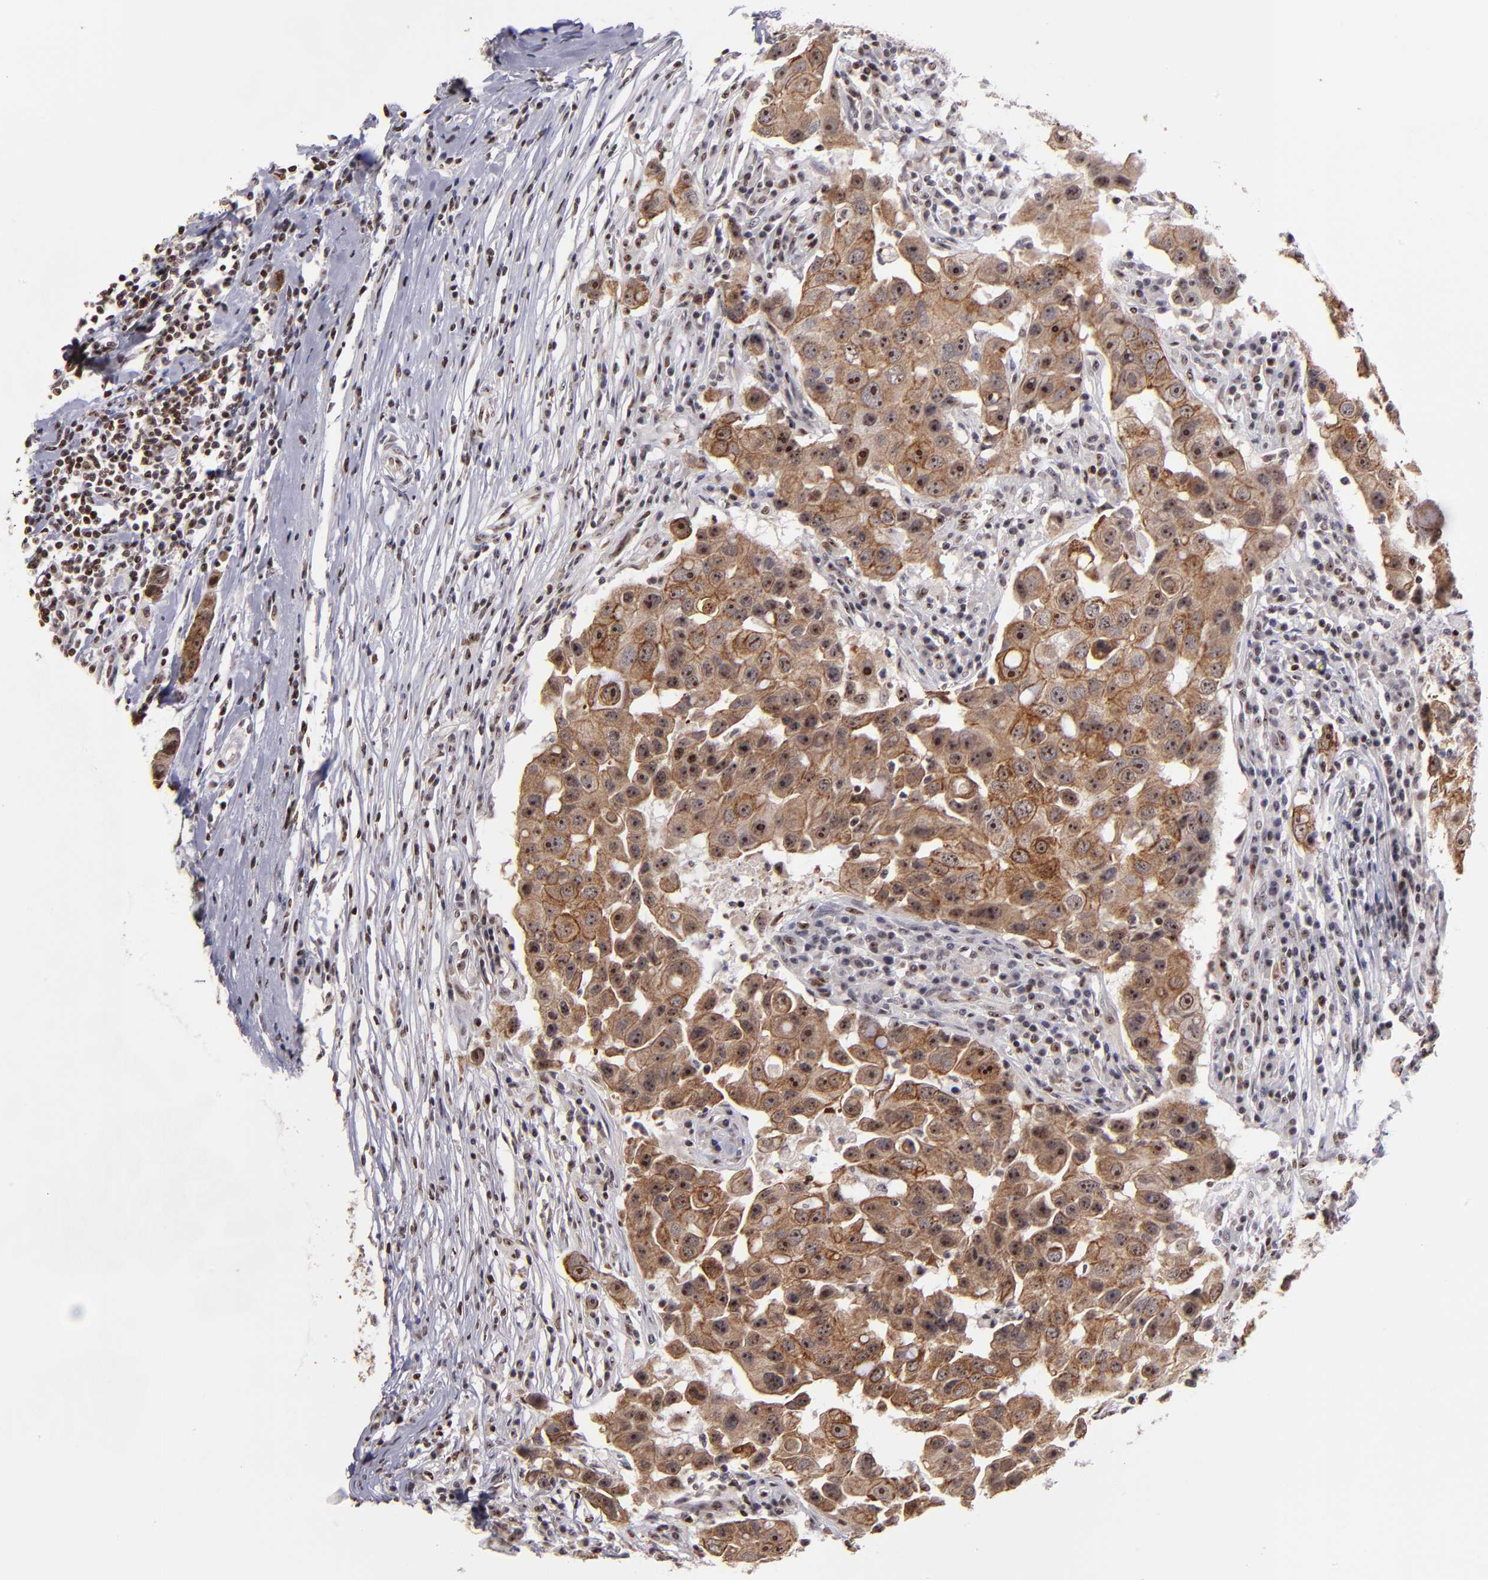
{"staining": {"intensity": "moderate", "quantity": ">75%", "location": "cytoplasmic/membranous,nuclear"}, "tissue": "breast cancer", "cell_type": "Tumor cells", "image_type": "cancer", "snomed": [{"axis": "morphology", "description": "Duct carcinoma"}, {"axis": "topography", "description": "Breast"}], "caption": "Immunohistochemistry photomicrograph of neoplastic tissue: intraductal carcinoma (breast) stained using immunohistochemistry shows medium levels of moderate protein expression localized specifically in the cytoplasmic/membranous and nuclear of tumor cells, appearing as a cytoplasmic/membranous and nuclear brown color.", "gene": "DDX24", "patient": {"sex": "female", "age": 27}}